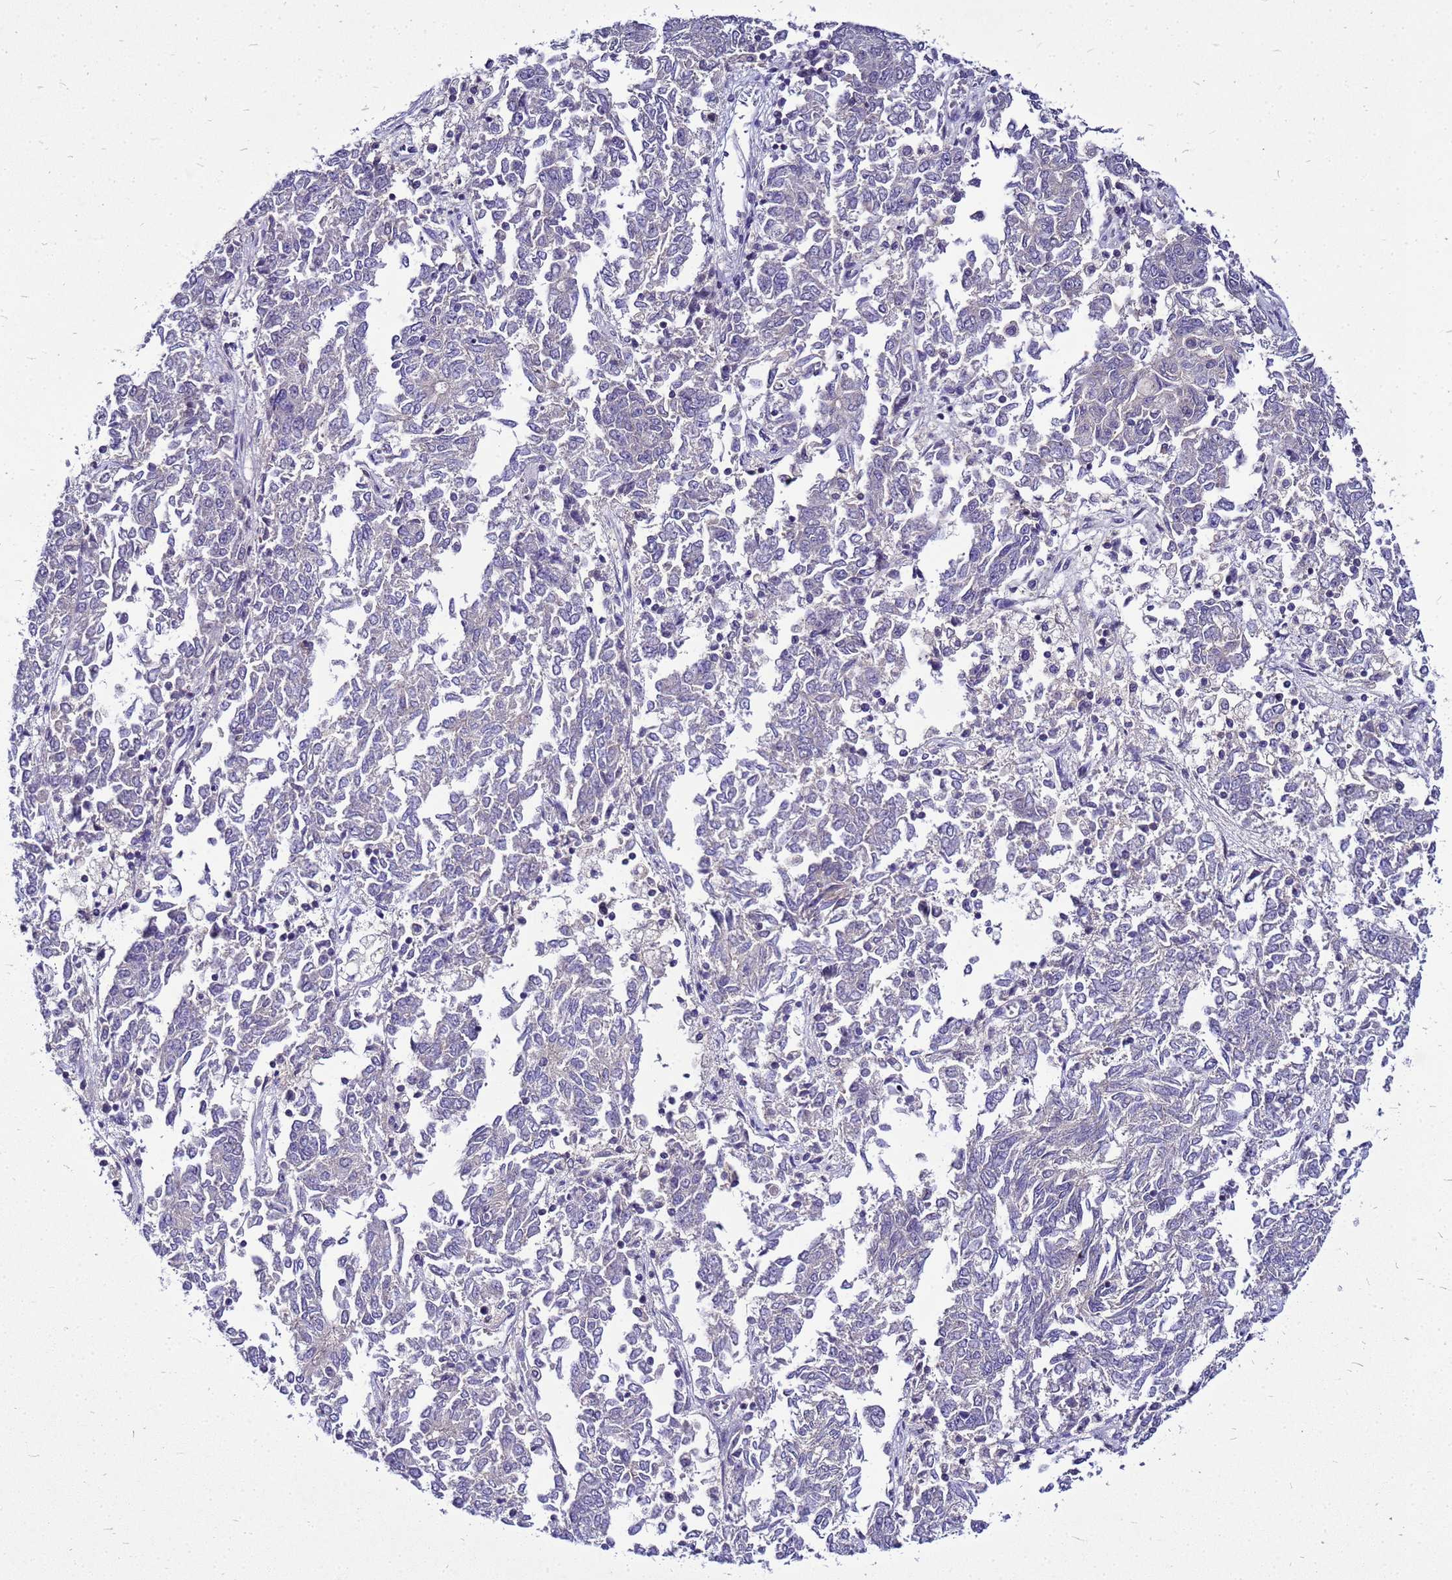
{"staining": {"intensity": "negative", "quantity": "none", "location": "none"}, "tissue": "endometrial cancer", "cell_type": "Tumor cells", "image_type": "cancer", "snomed": [{"axis": "morphology", "description": "Adenocarcinoma, NOS"}, {"axis": "topography", "description": "Endometrium"}], "caption": "Tumor cells are negative for brown protein staining in adenocarcinoma (endometrial). Nuclei are stained in blue.", "gene": "SAT1", "patient": {"sex": "female", "age": 80}}